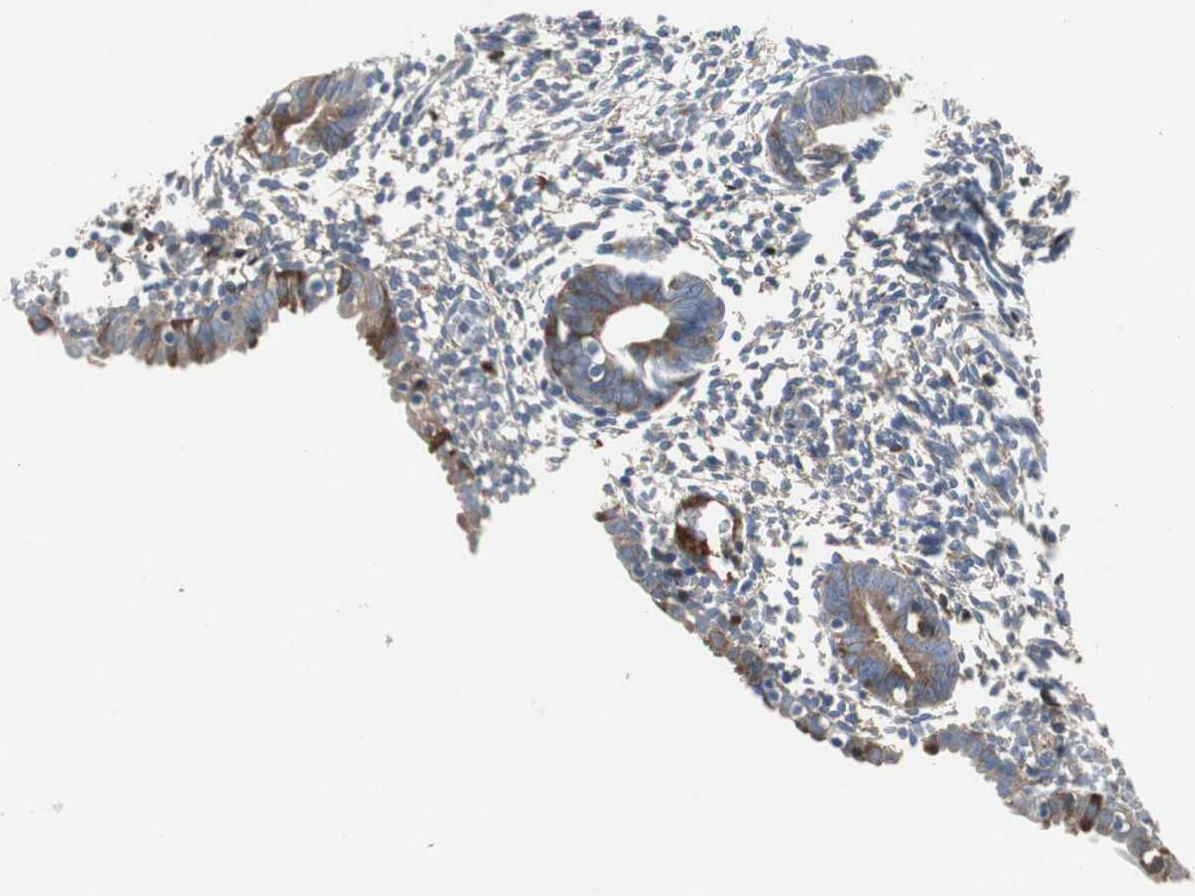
{"staining": {"intensity": "weak", "quantity": "<25%", "location": "cytoplasmic/membranous"}, "tissue": "endometrium", "cell_type": "Cells in endometrial stroma", "image_type": "normal", "snomed": [{"axis": "morphology", "description": "Normal tissue, NOS"}, {"axis": "morphology", "description": "Atrophy, NOS"}, {"axis": "topography", "description": "Uterus"}, {"axis": "topography", "description": "Endometrium"}], "caption": "The photomicrograph exhibits no significant positivity in cells in endometrial stroma of endometrium. (DAB IHC with hematoxylin counter stain).", "gene": "SORT1", "patient": {"sex": "female", "age": 68}}